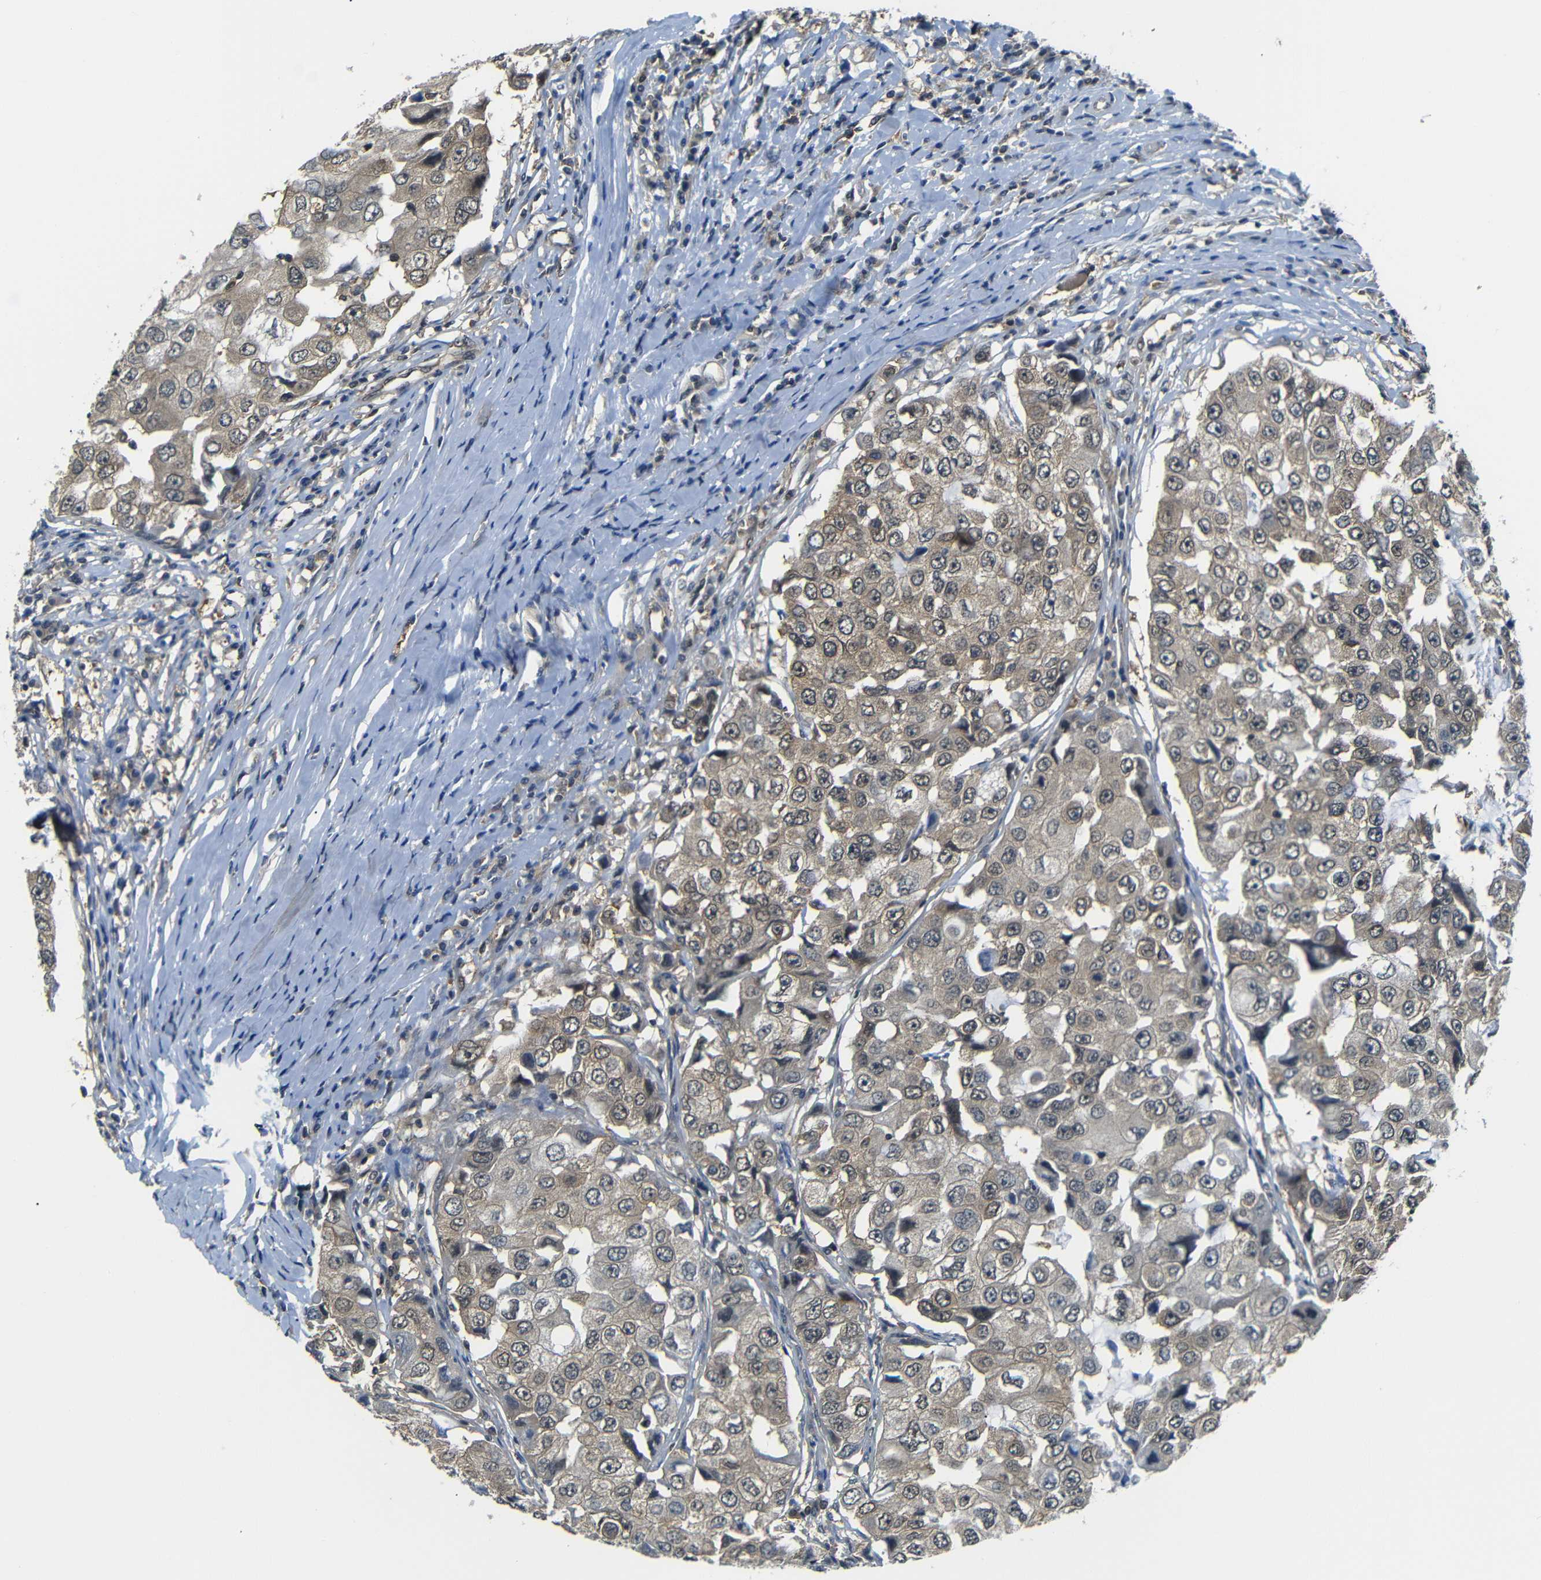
{"staining": {"intensity": "moderate", "quantity": ">75%", "location": "cytoplasmic/membranous"}, "tissue": "breast cancer", "cell_type": "Tumor cells", "image_type": "cancer", "snomed": [{"axis": "morphology", "description": "Duct carcinoma"}, {"axis": "topography", "description": "Breast"}], "caption": "Immunohistochemistry (IHC) image of neoplastic tissue: breast invasive ductal carcinoma stained using immunohistochemistry (IHC) shows medium levels of moderate protein expression localized specifically in the cytoplasmic/membranous of tumor cells, appearing as a cytoplasmic/membranous brown color.", "gene": "UBXN1", "patient": {"sex": "female", "age": 27}}